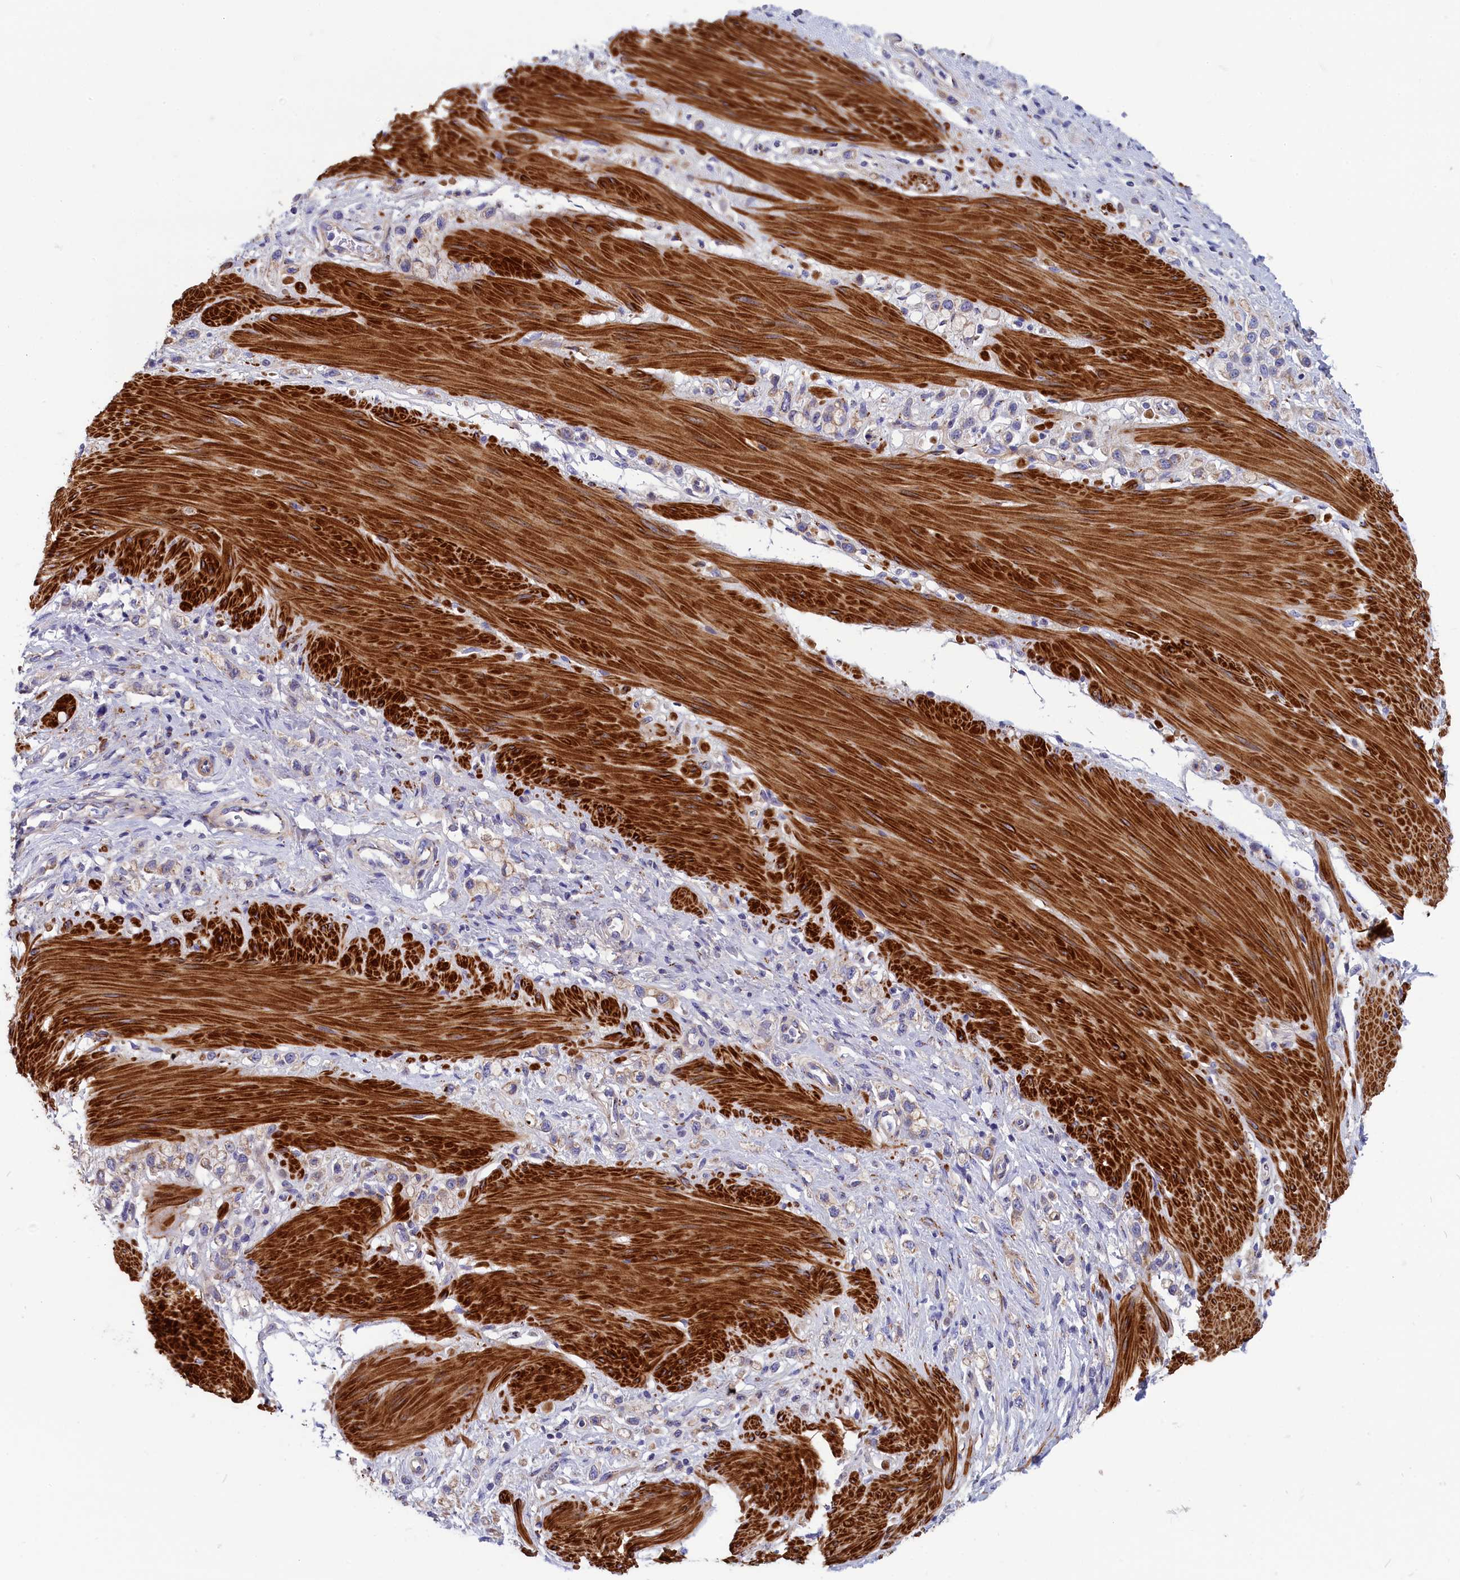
{"staining": {"intensity": "moderate", "quantity": "25%-75%", "location": "cytoplasmic/membranous"}, "tissue": "stomach cancer", "cell_type": "Tumor cells", "image_type": "cancer", "snomed": [{"axis": "morphology", "description": "Adenocarcinoma, NOS"}, {"axis": "topography", "description": "Stomach"}], "caption": "Adenocarcinoma (stomach) stained for a protein exhibits moderate cytoplasmic/membranous positivity in tumor cells. (Stains: DAB (3,3'-diaminobenzidine) in brown, nuclei in blue, Microscopy: brightfield microscopy at high magnification).", "gene": "TUBGCP4", "patient": {"sex": "female", "age": 65}}